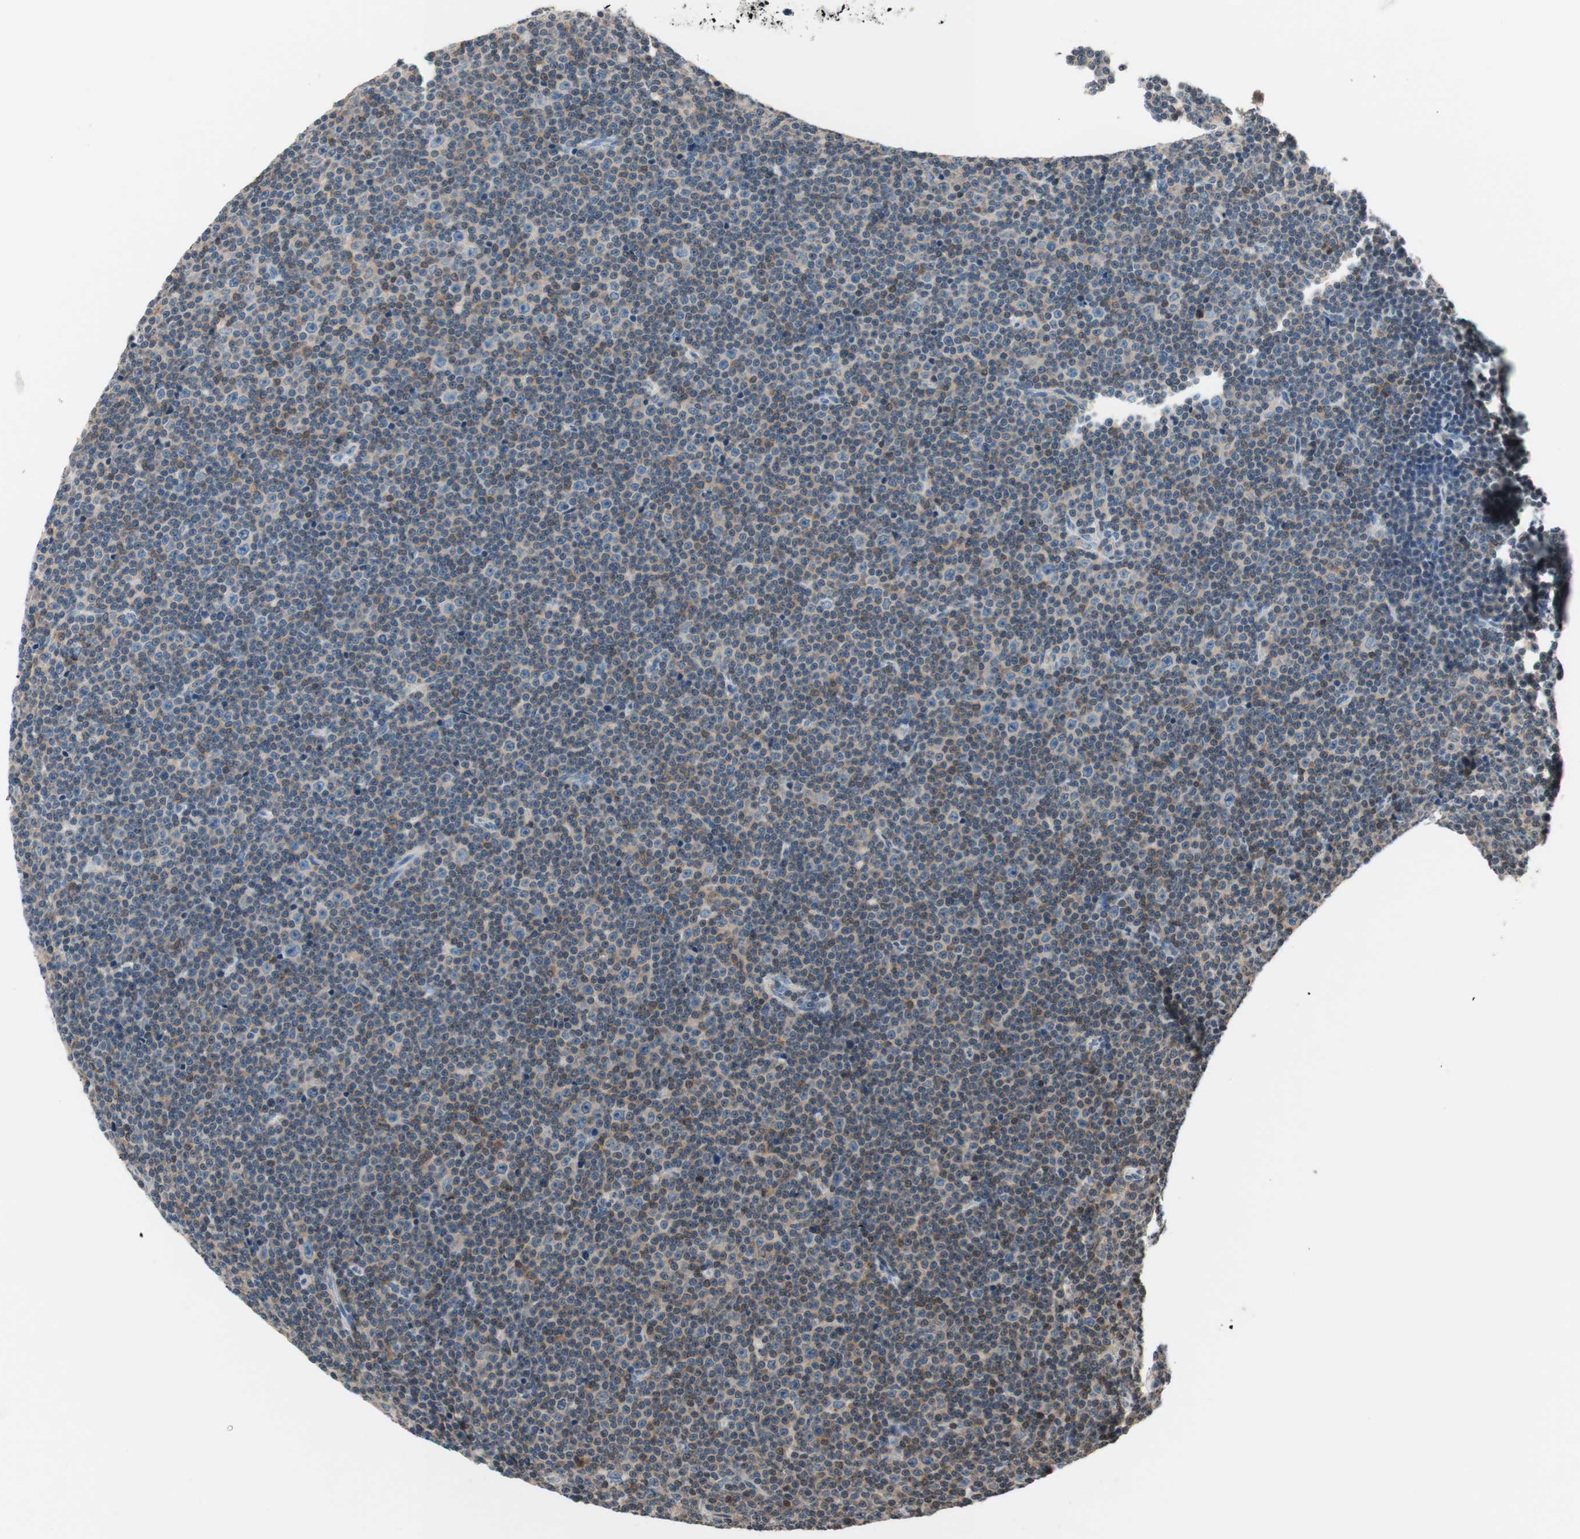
{"staining": {"intensity": "weak", "quantity": "<25%", "location": "cytoplasmic/membranous"}, "tissue": "lymphoma", "cell_type": "Tumor cells", "image_type": "cancer", "snomed": [{"axis": "morphology", "description": "Malignant lymphoma, non-Hodgkin's type, Low grade"}, {"axis": "topography", "description": "Lymph node"}], "caption": "Lymphoma stained for a protein using immunohistochemistry (IHC) exhibits no staining tumor cells.", "gene": "WIPF1", "patient": {"sex": "female", "age": 67}}